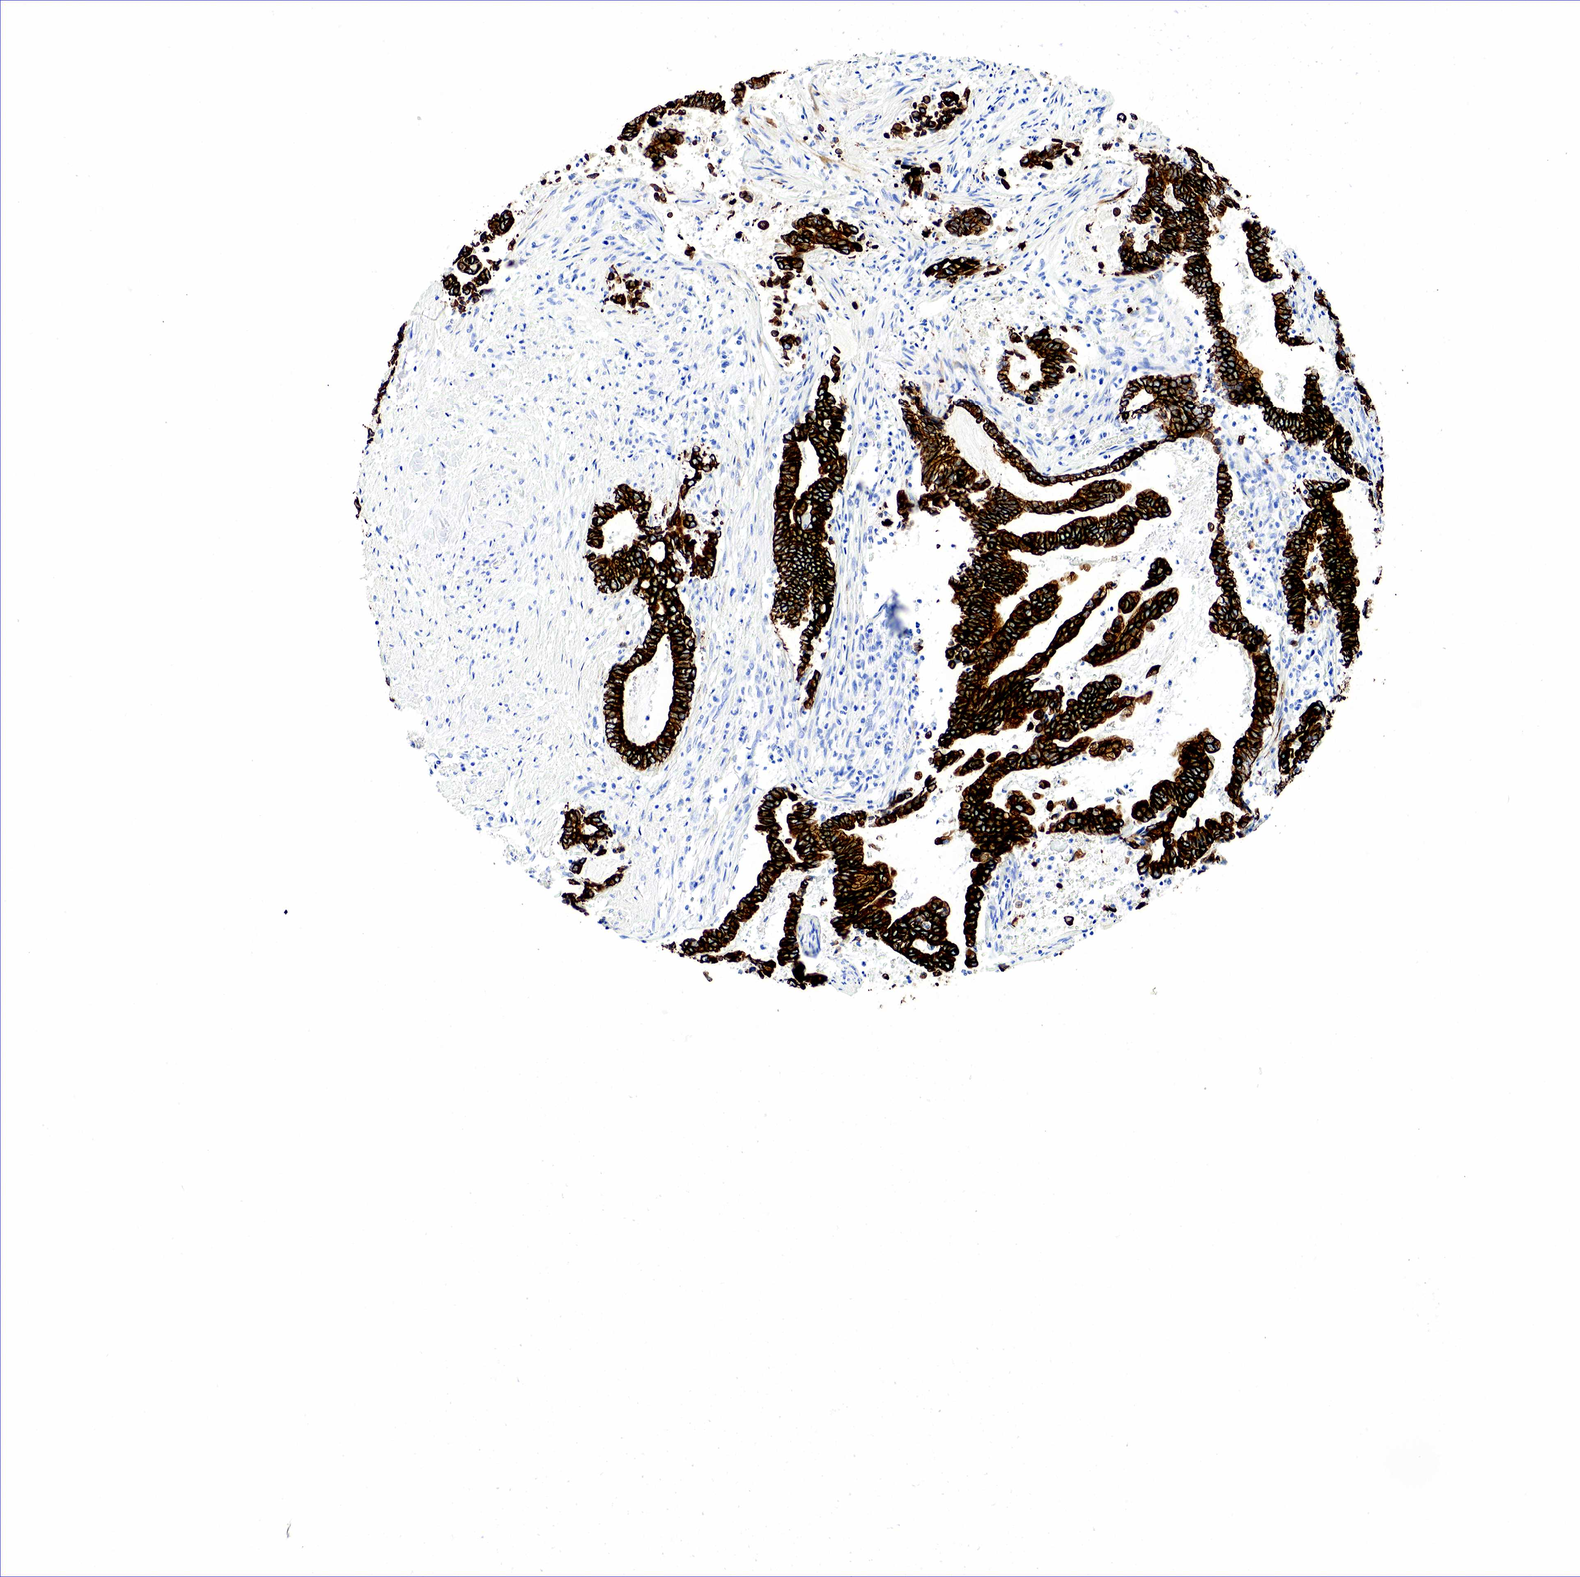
{"staining": {"intensity": "strong", "quantity": ">75%", "location": "cytoplasmic/membranous"}, "tissue": "liver cancer", "cell_type": "Tumor cells", "image_type": "cancer", "snomed": [{"axis": "morphology", "description": "Cholangiocarcinoma"}, {"axis": "topography", "description": "Liver"}], "caption": "Tumor cells exhibit high levels of strong cytoplasmic/membranous staining in about >75% of cells in liver cancer (cholangiocarcinoma).", "gene": "KRT18", "patient": {"sex": "male", "age": 57}}